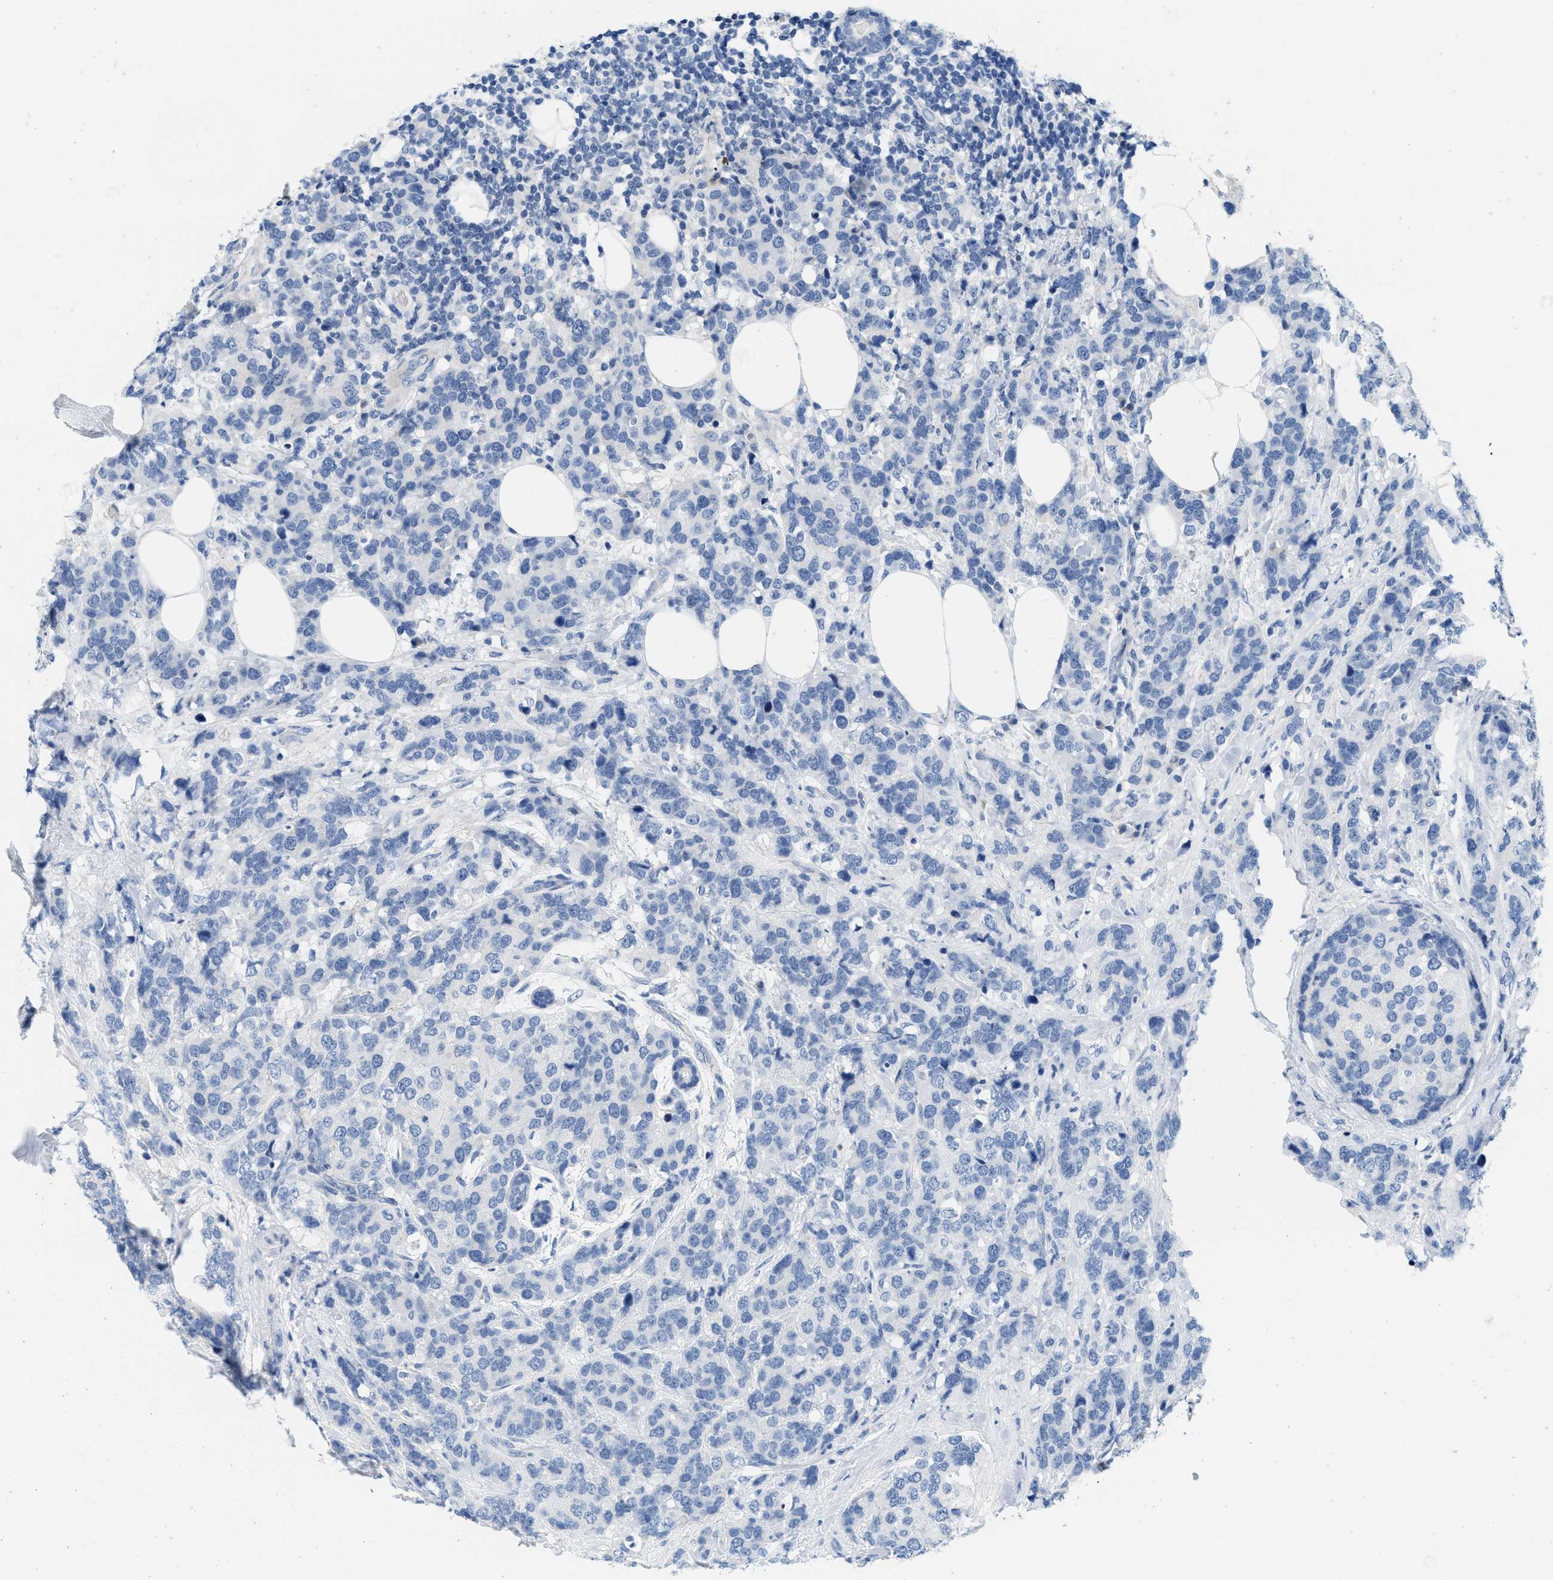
{"staining": {"intensity": "negative", "quantity": "none", "location": "none"}, "tissue": "breast cancer", "cell_type": "Tumor cells", "image_type": "cancer", "snomed": [{"axis": "morphology", "description": "Lobular carcinoma"}, {"axis": "topography", "description": "Breast"}], "caption": "Breast cancer stained for a protein using IHC shows no expression tumor cells.", "gene": "ABCB11", "patient": {"sex": "female", "age": 59}}